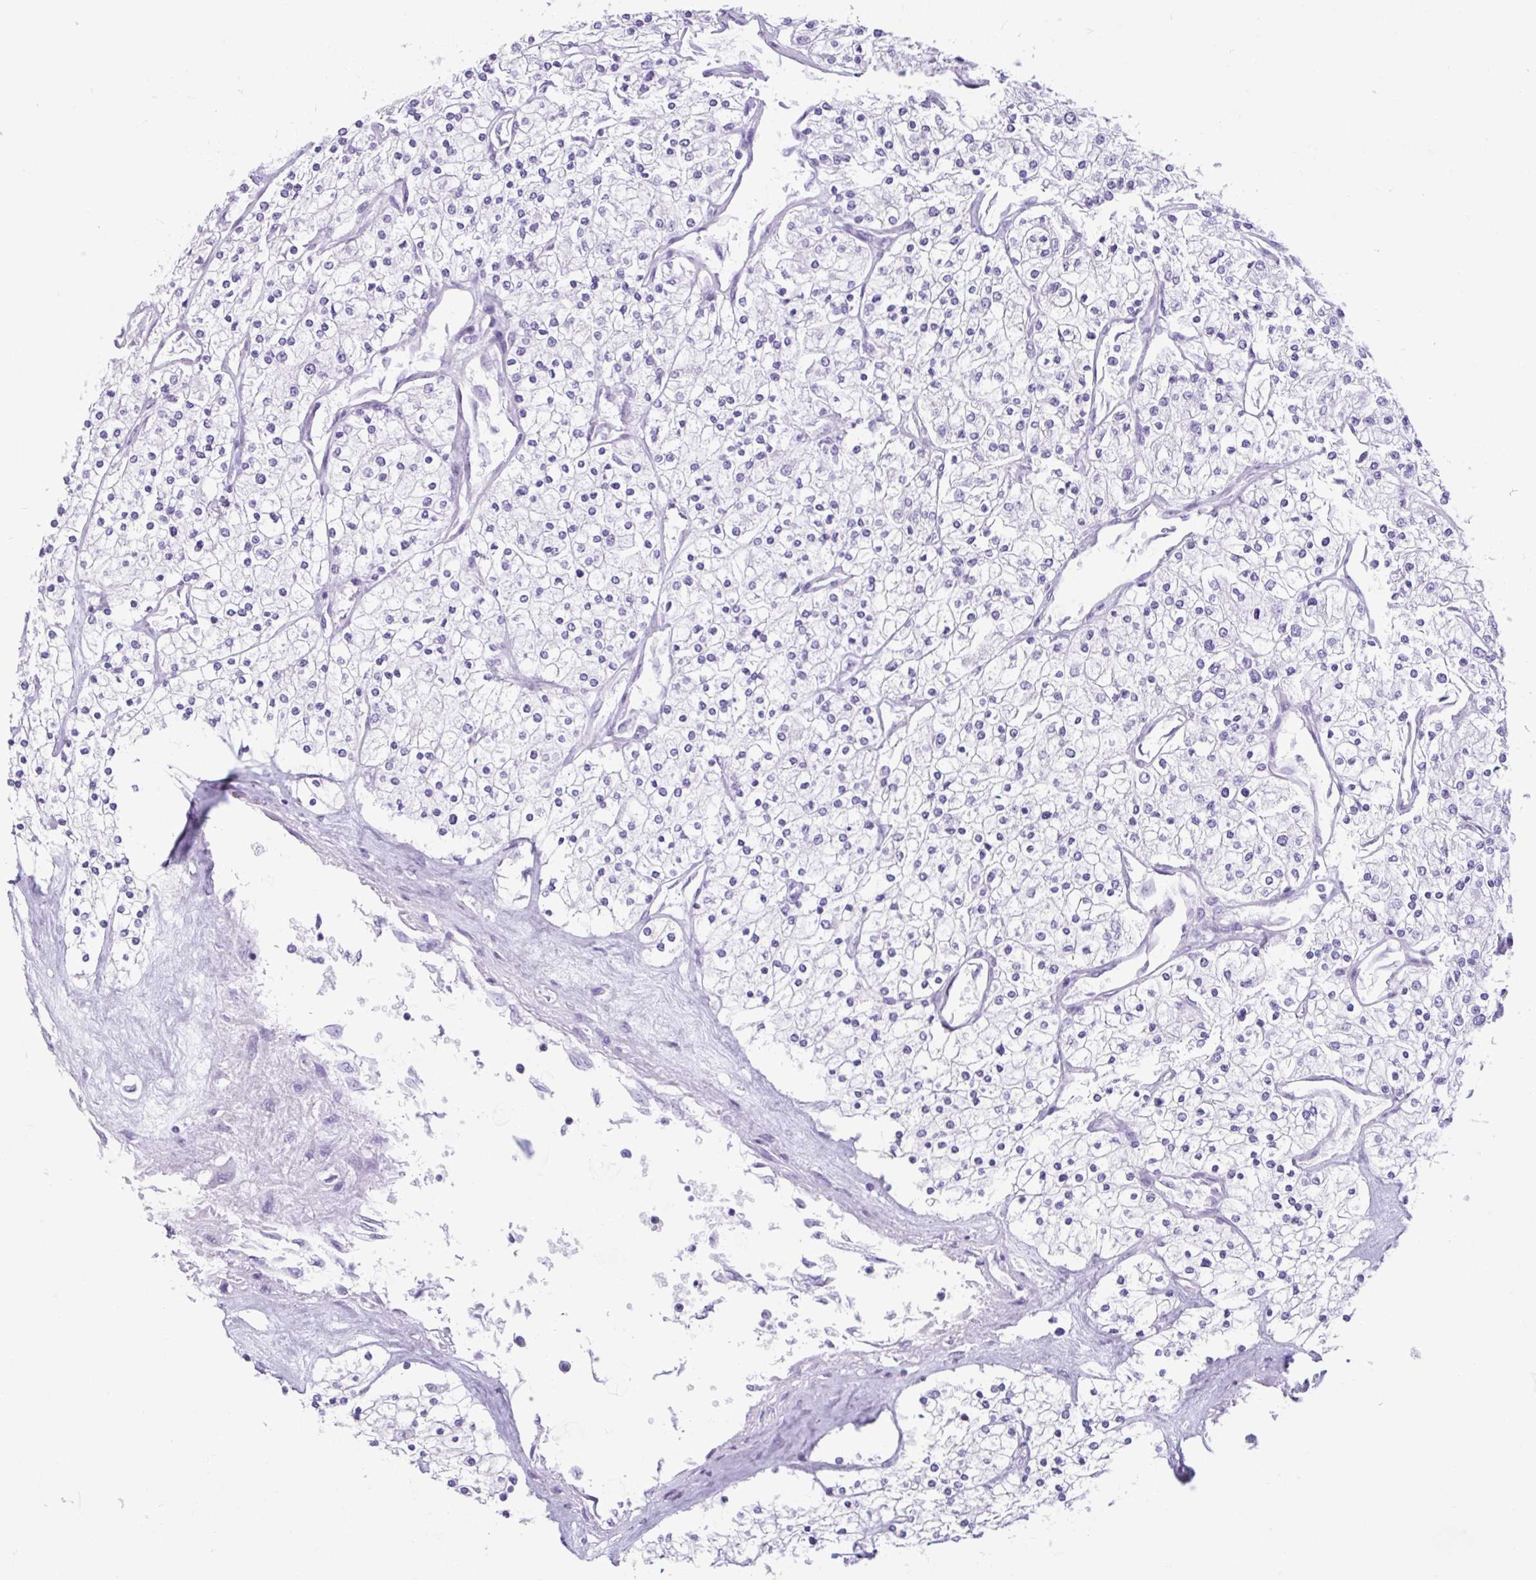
{"staining": {"intensity": "negative", "quantity": "none", "location": "none"}, "tissue": "renal cancer", "cell_type": "Tumor cells", "image_type": "cancer", "snomed": [{"axis": "morphology", "description": "Adenocarcinoma, NOS"}, {"axis": "topography", "description": "Kidney"}], "caption": "Image shows no protein staining in tumor cells of renal cancer tissue.", "gene": "CTSE", "patient": {"sex": "male", "age": 80}}